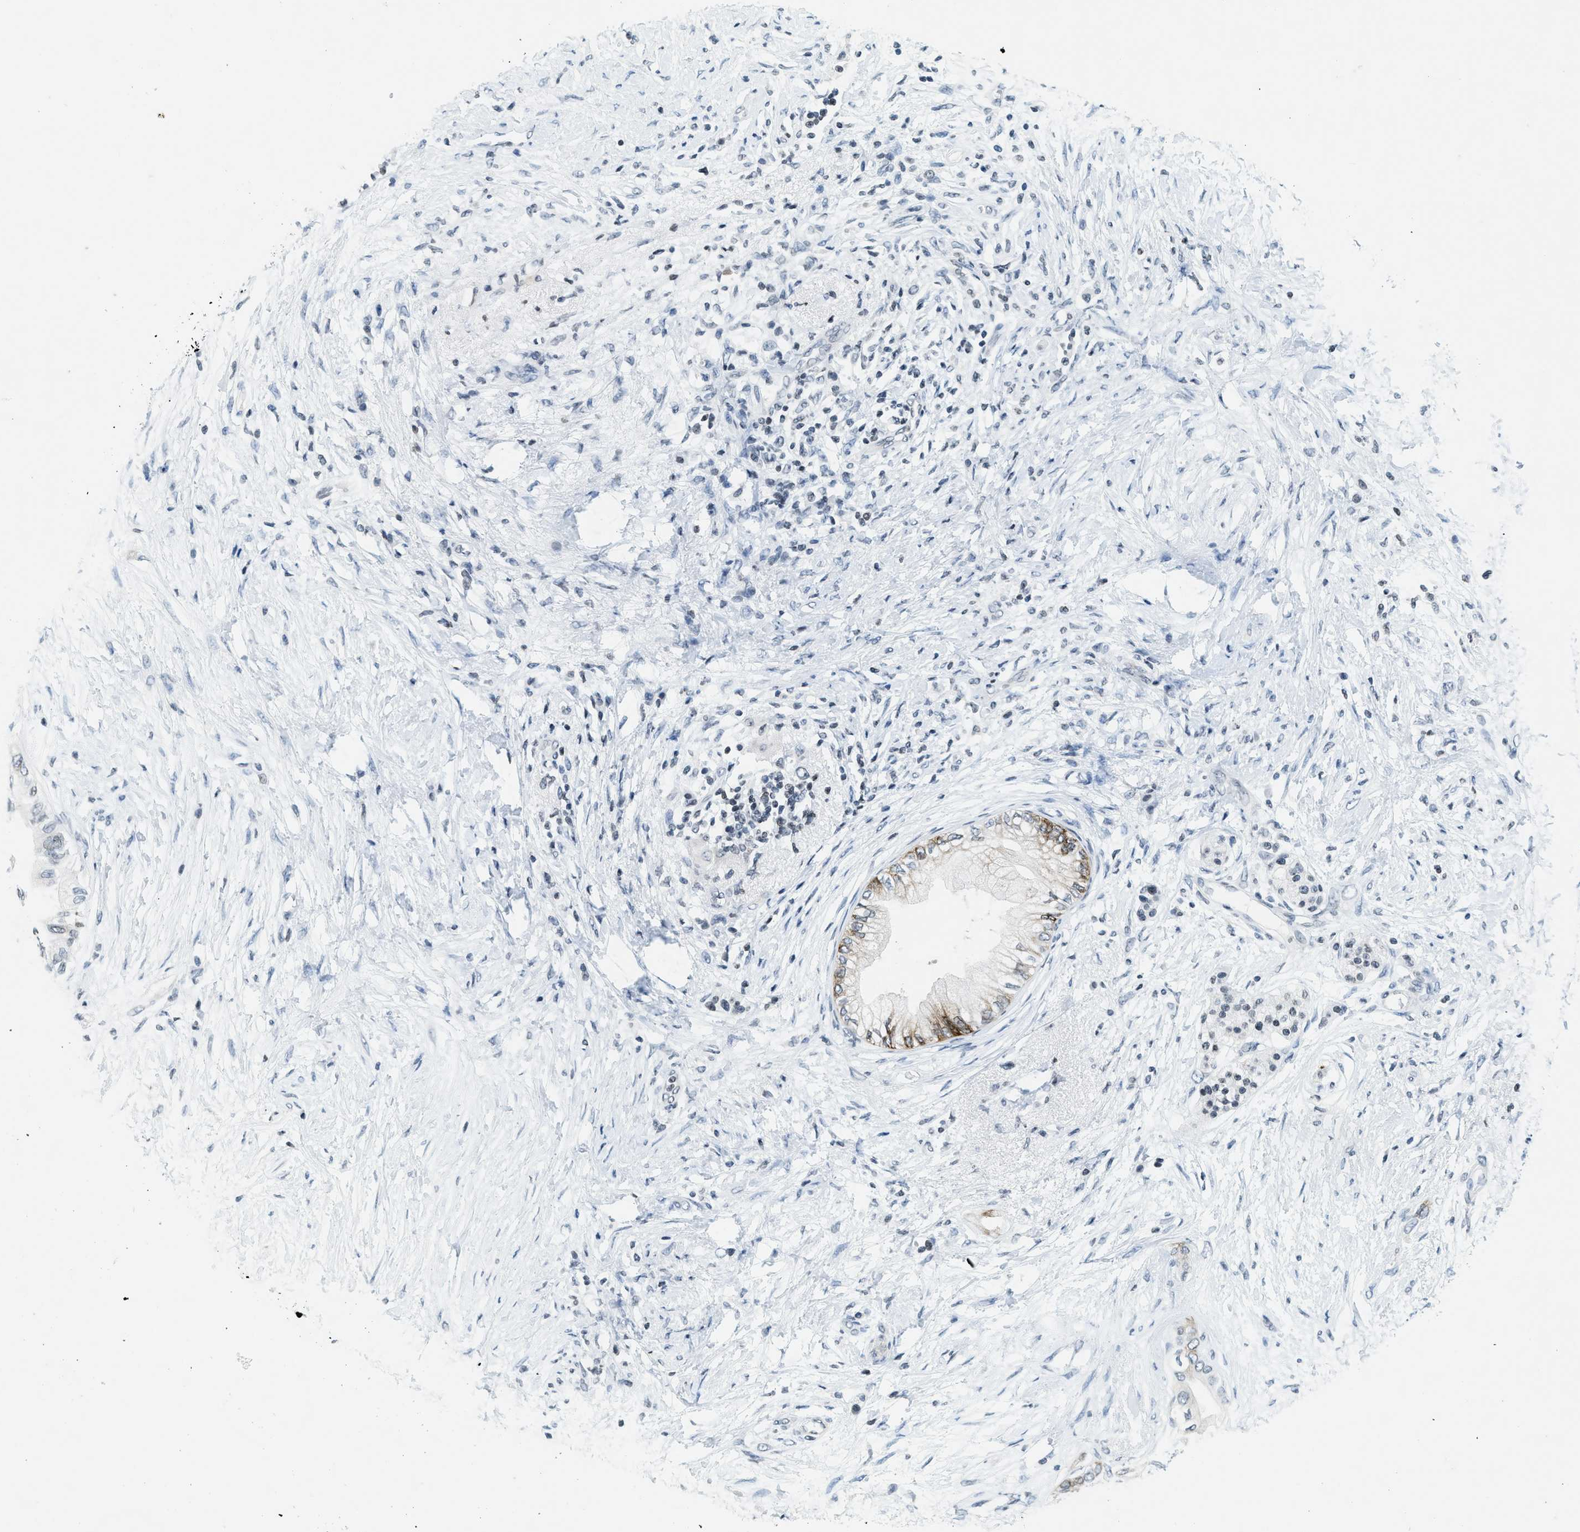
{"staining": {"intensity": "moderate", "quantity": "25%-75%", "location": "cytoplasmic/membranous"}, "tissue": "pancreatic cancer", "cell_type": "Tumor cells", "image_type": "cancer", "snomed": [{"axis": "morphology", "description": "Normal tissue, NOS"}, {"axis": "morphology", "description": "Adenocarcinoma, NOS"}, {"axis": "topography", "description": "Pancreas"}, {"axis": "topography", "description": "Duodenum"}], "caption": "High-power microscopy captured an immunohistochemistry (IHC) micrograph of pancreatic cancer, revealing moderate cytoplasmic/membranous staining in approximately 25%-75% of tumor cells.", "gene": "UVRAG", "patient": {"sex": "female", "age": 60}}